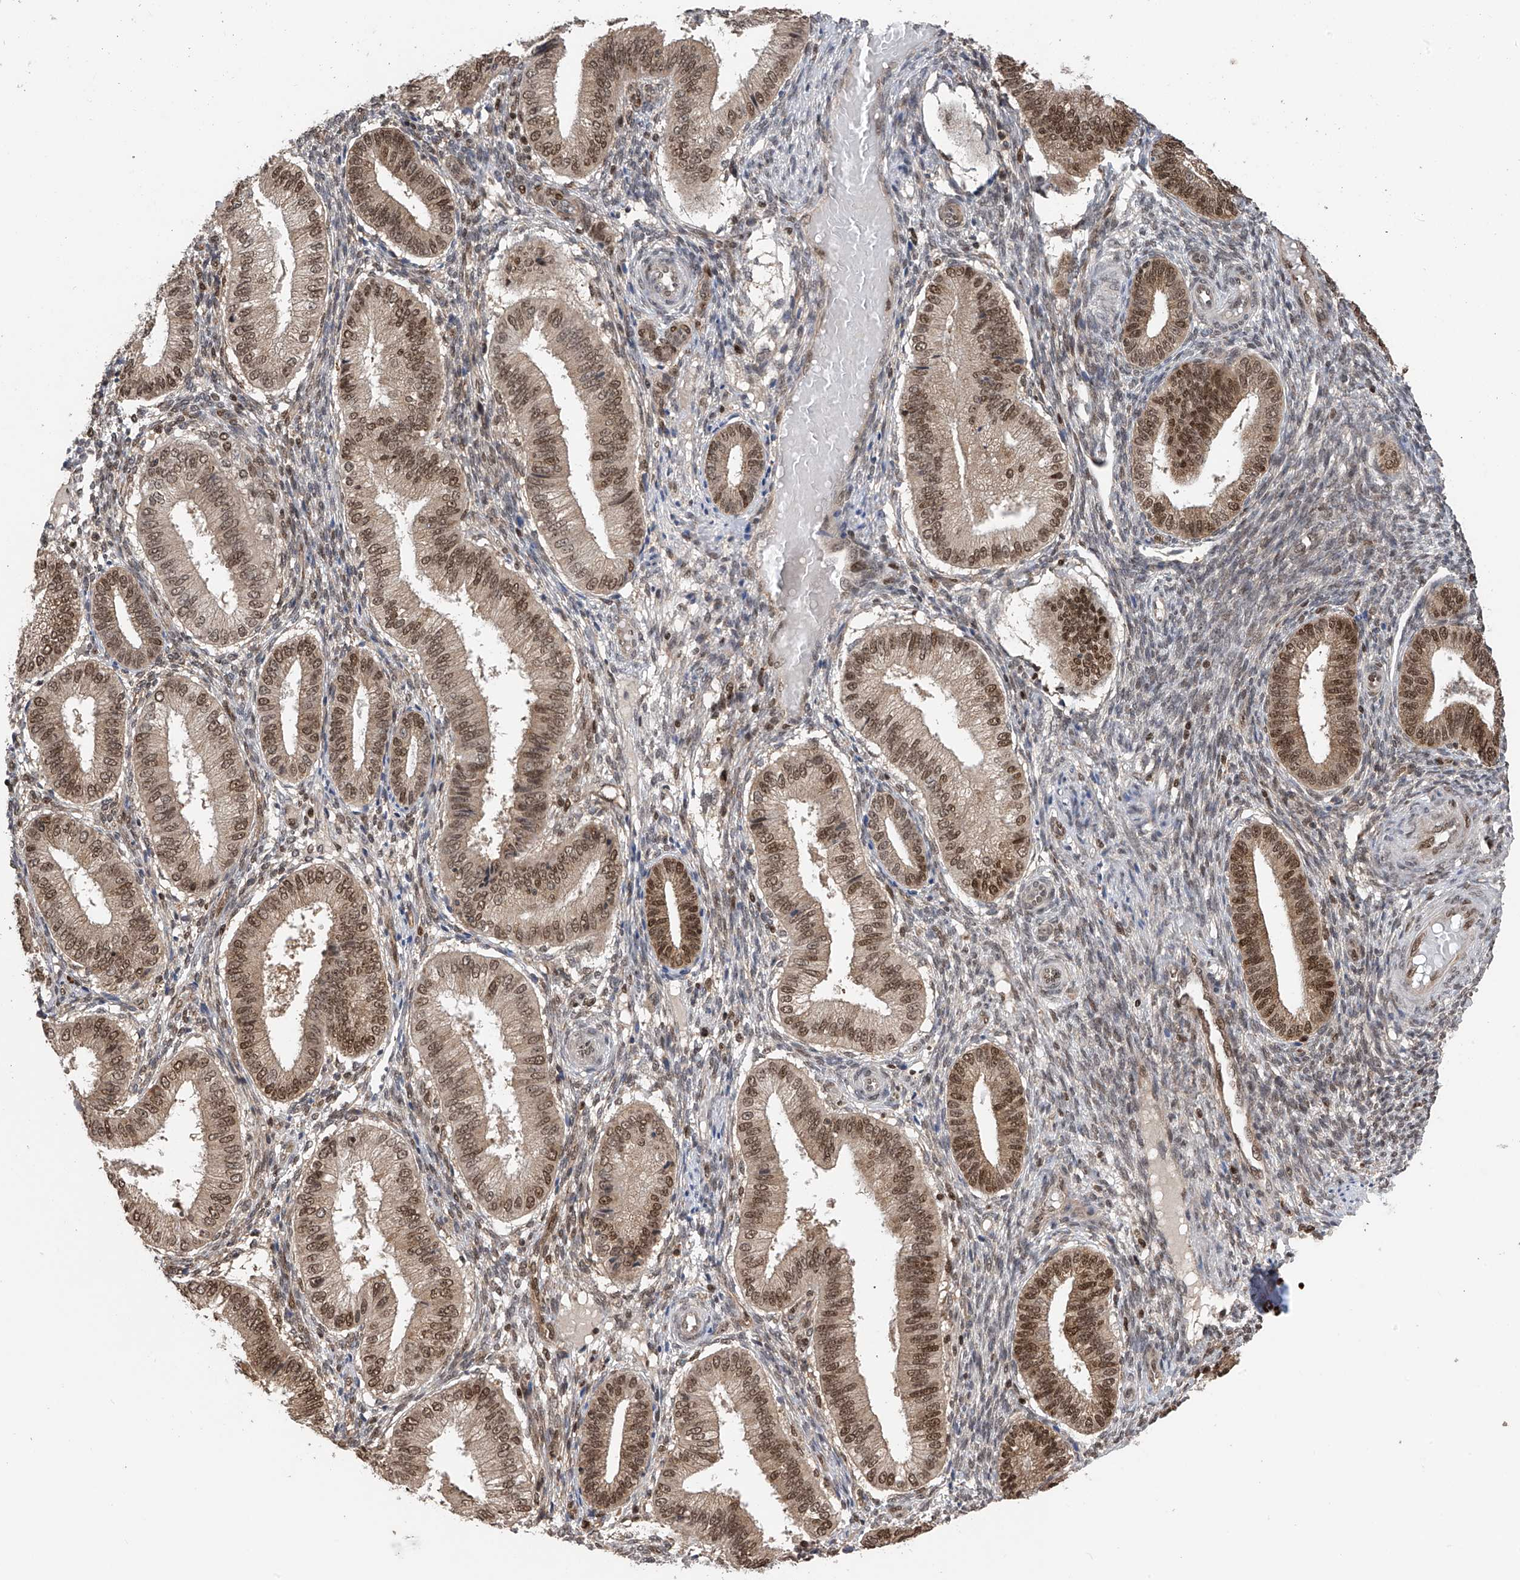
{"staining": {"intensity": "strong", "quantity": "<25%", "location": "nuclear"}, "tissue": "endometrium", "cell_type": "Cells in endometrial stroma", "image_type": "normal", "snomed": [{"axis": "morphology", "description": "Normal tissue, NOS"}, {"axis": "topography", "description": "Endometrium"}], "caption": "The histopathology image demonstrates staining of unremarkable endometrium, revealing strong nuclear protein expression (brown color) within cells in endometrial stroma.", "gene": "DNAJC9", "patient": {"sex": "female", "age": 39}}